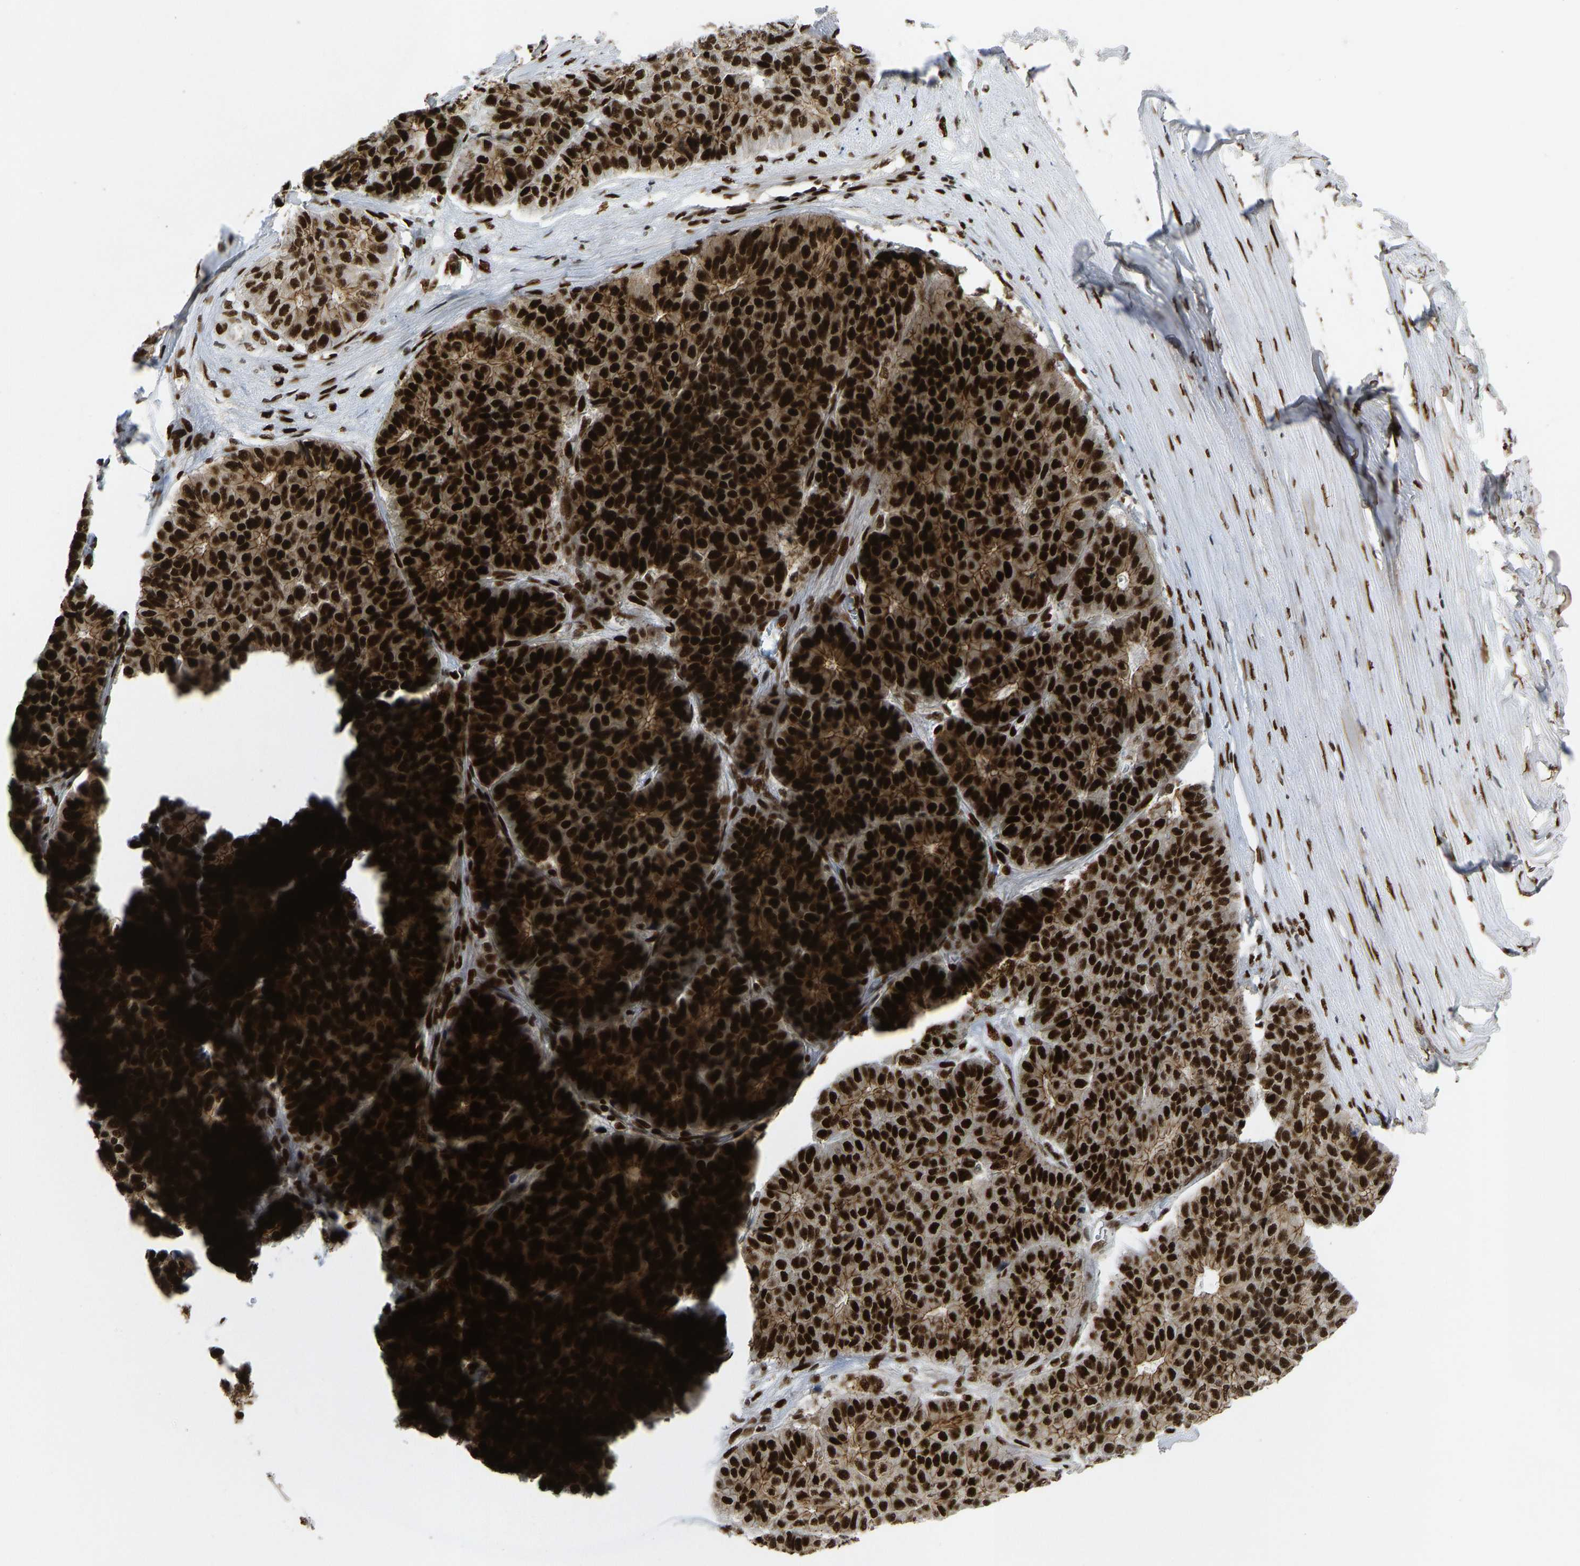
{"staining": {"intensity": "strong", "quantity": ">75%", "location": "cytoplasmic/membranous,nuclear"}, "tissue": "pancreatic cancer", "cell_type": "Tumor cells", "image_type": "cancer", "snomed": [{"axis": "morphology", "description": "Adenocarcinoma, NOS"}, {"axis": "topography", "description": "Pancreas"}], "caption": "Immunohistochemical staining of human pancreatic adenocarcinoma shows high levels of strong cytoplasmic/membranous and nuclear staining in about >75% of tumor cells.", "gene": "FOXK1", "patient": {"sex": "male", "age": 50}}